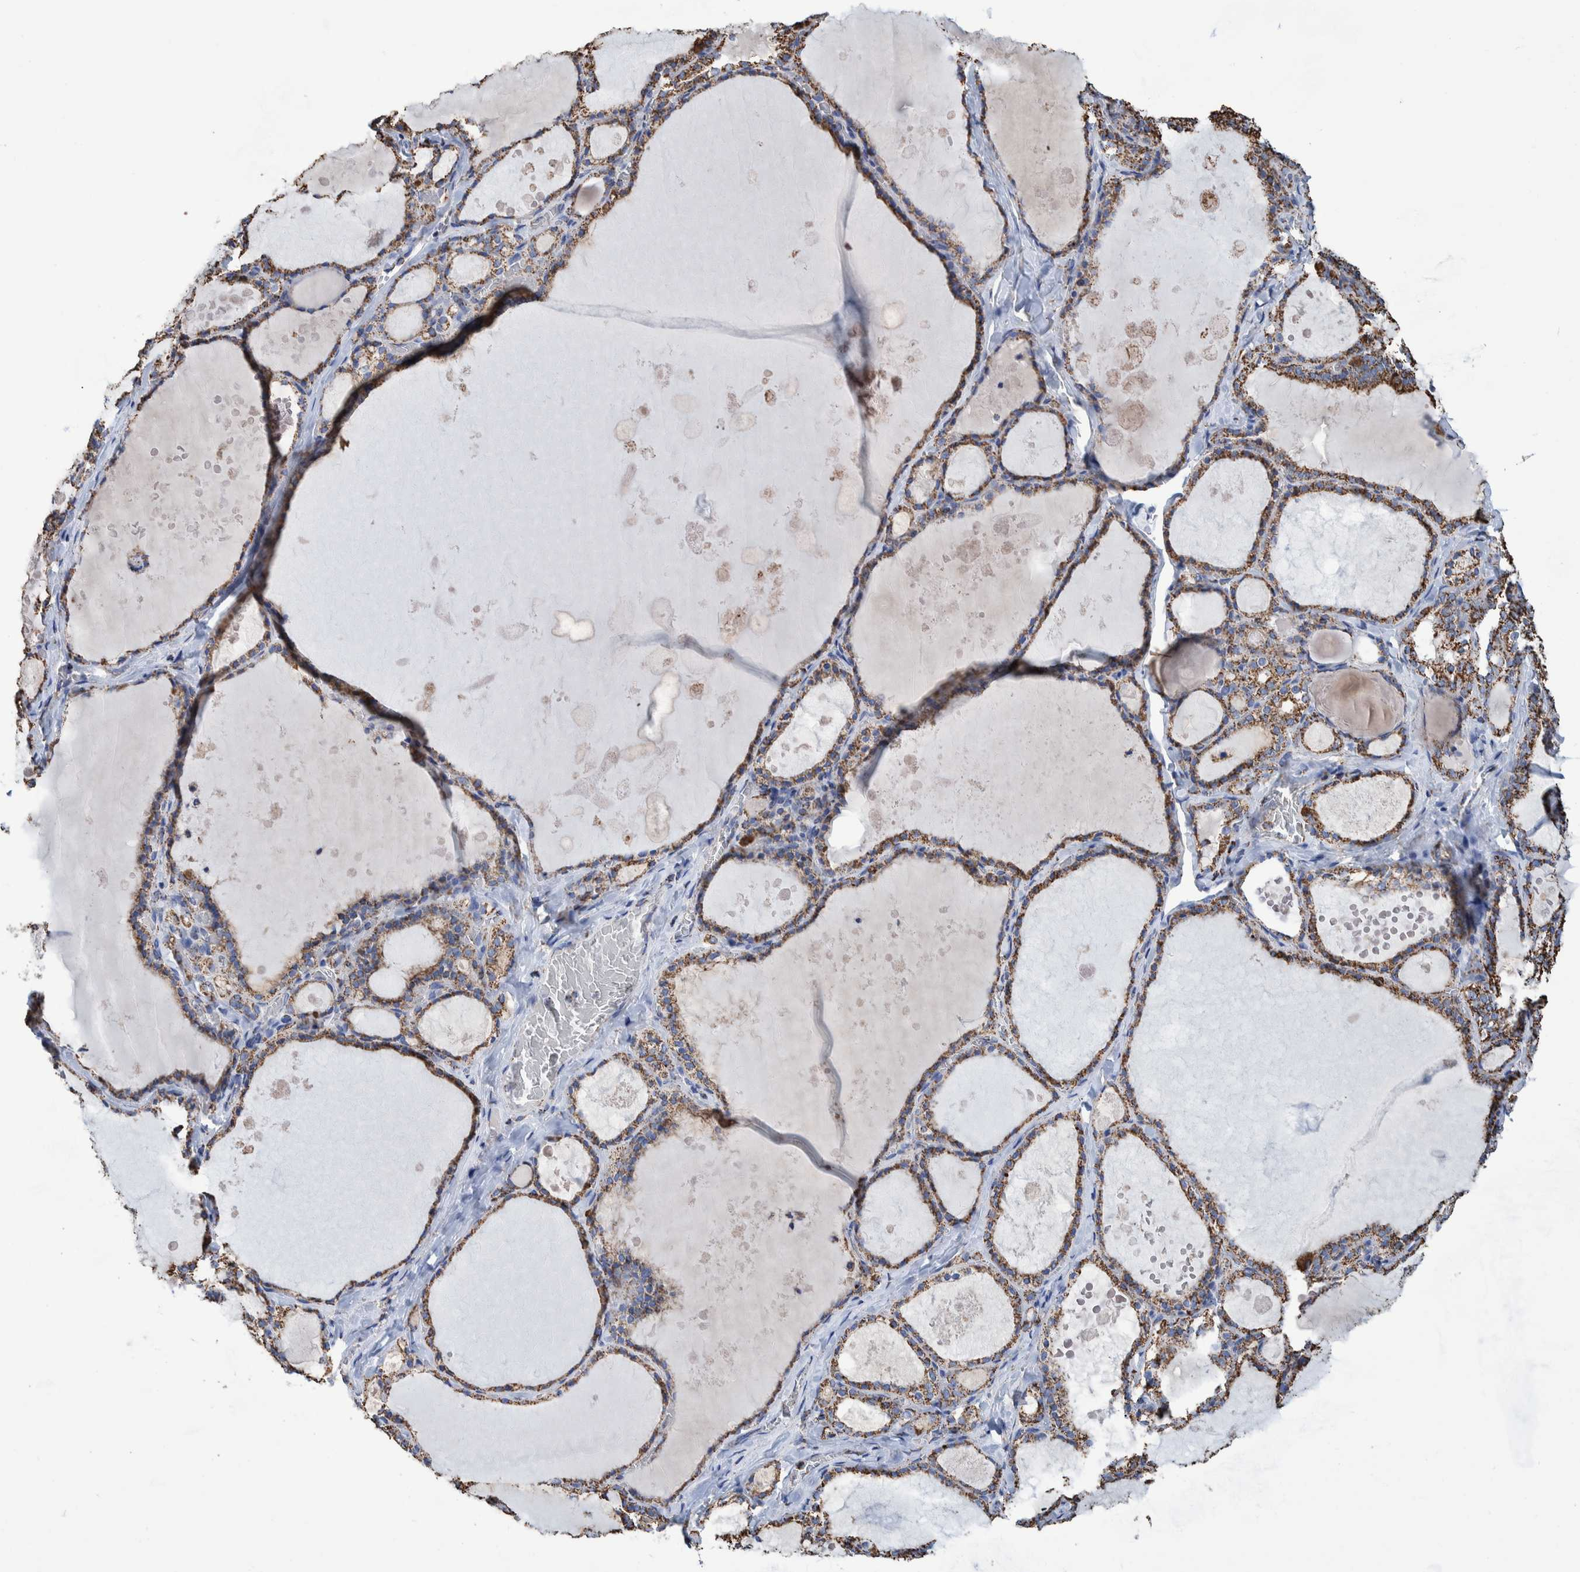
{"staining": {"intensity": "moderate", "quantity": ">75%", "location": "cytoplasmic/membranous"}, "tissue": "thyroid gland", "cell_type": "Glandular cells", "image_type": "normal", "snomed": [{"axis": "morphology", "description": "Normal tissue, NOS"}, {"axis": "topography", "description": "Thyroid gland"}], "caption": "Immunohistochemistry staining of normal thyroid gland, which displays medium levels of moderate cytoplasmic/membranous expression in about >75% of glandular cells indicating moderate cytoplasmic/membranous protein expression. The staining was performed using DAB (3,3'-diaminobenzidine) (brown) for protein detection and nuclei were counterstained in hematoxylin (blue).", "gene": "VPS26C", "patient": {"sex": "male", "age": 56}}